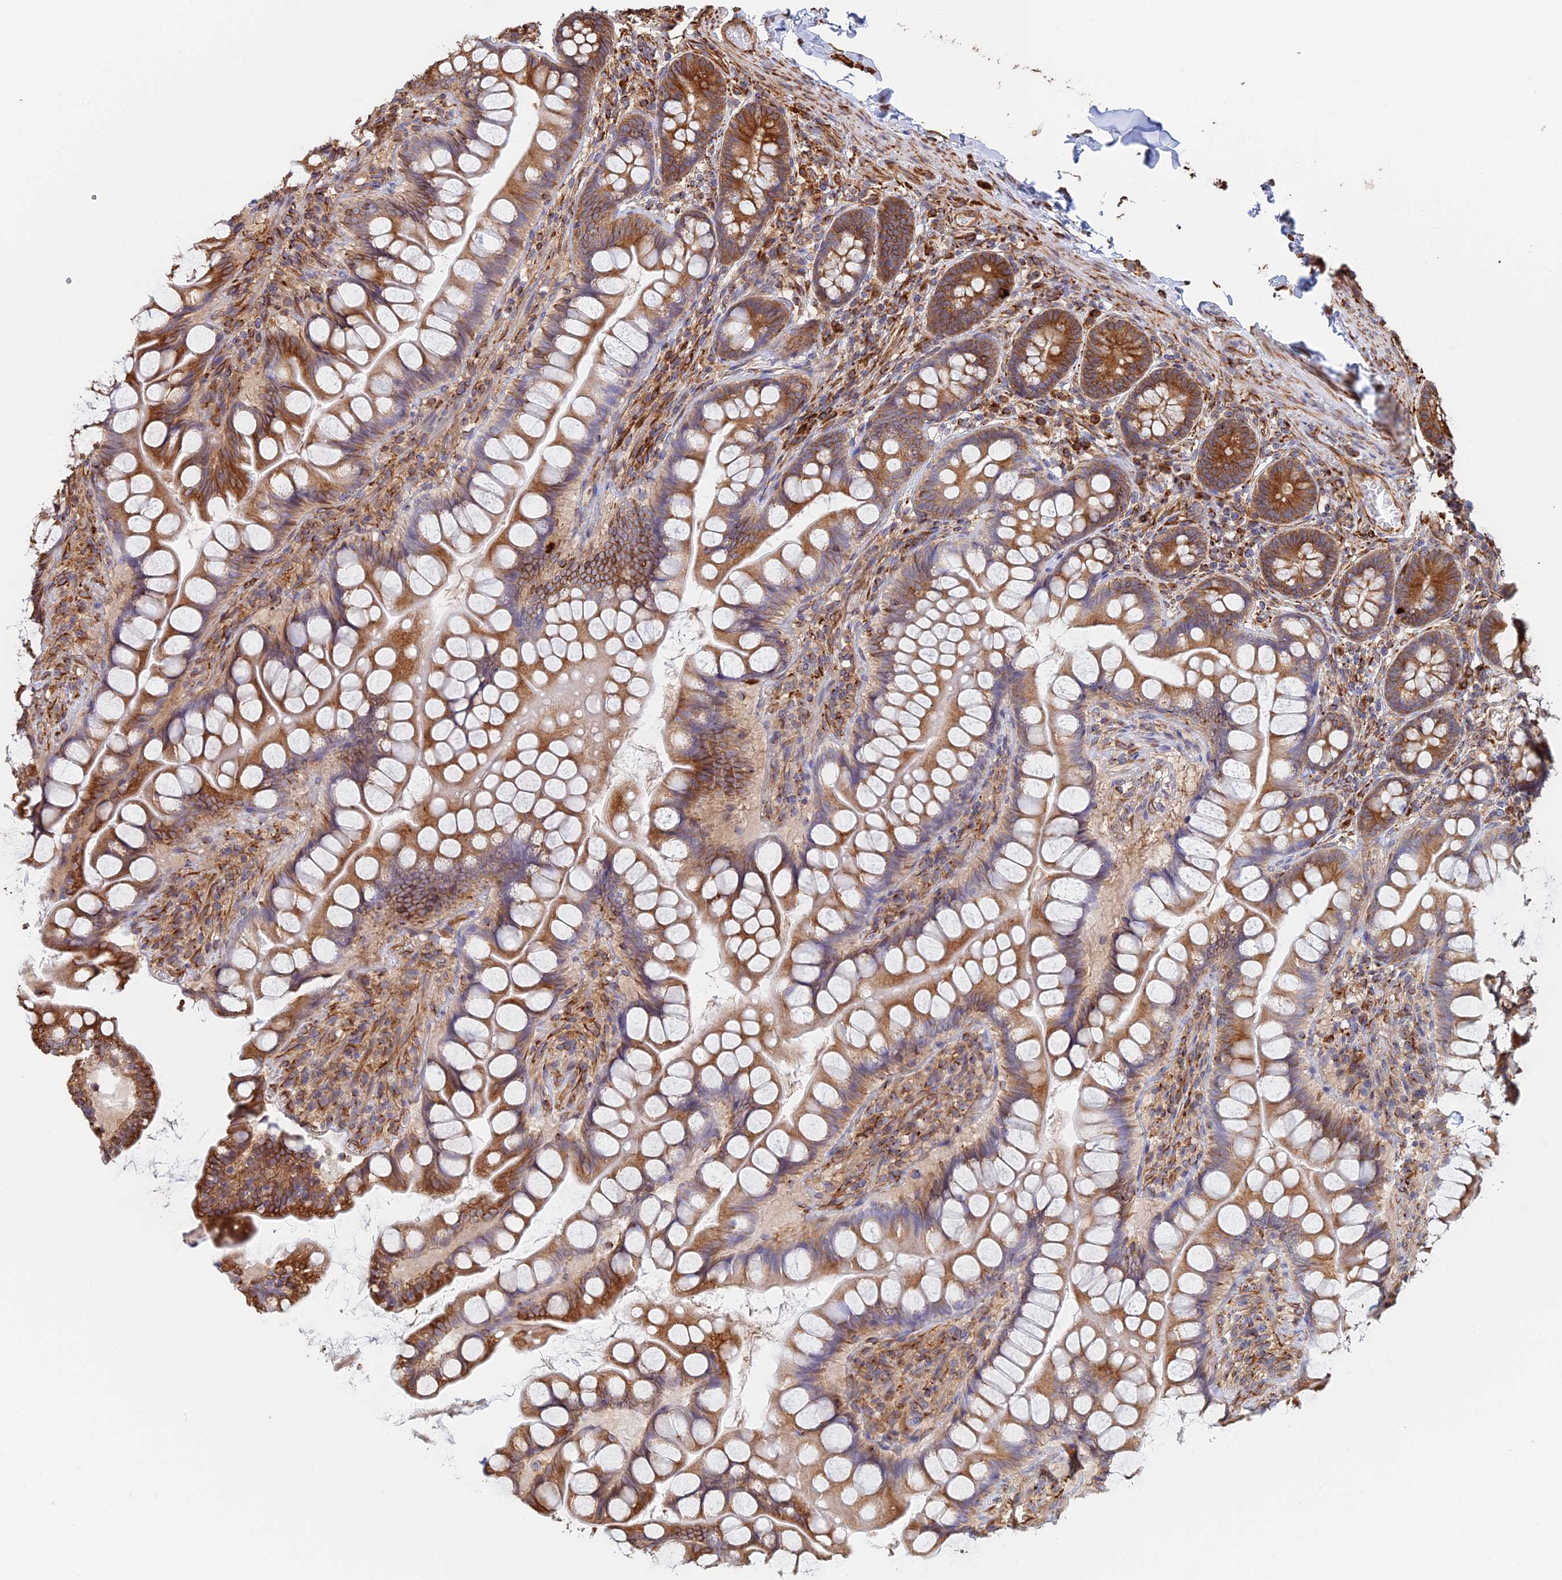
{"staining": {"intensity": "moderate", "quantity": ">75%", "location": "cytoplasmic/membranous"}, "tissue": "small intestine", "cell_type": "Glandular cells", "image_type": "normal", "snomed": [{"axis": "morphology", "description": "Normal tissue, NOS"}, {"axis": "topography", "description": "Small intestine"}], "caption": "A brown stain highlights moderate cytoplasmic/membranous staining of a protein in glandular cells of unremarkable human small intestine. The staining was performed using DAB (3,3'-diaminobenzidine), with brown indicating positive protein expression. Nuclei are stained blue with hematoxylin.", "gene": "WBP11", "patient": {"sex": "male", "age": 70}}